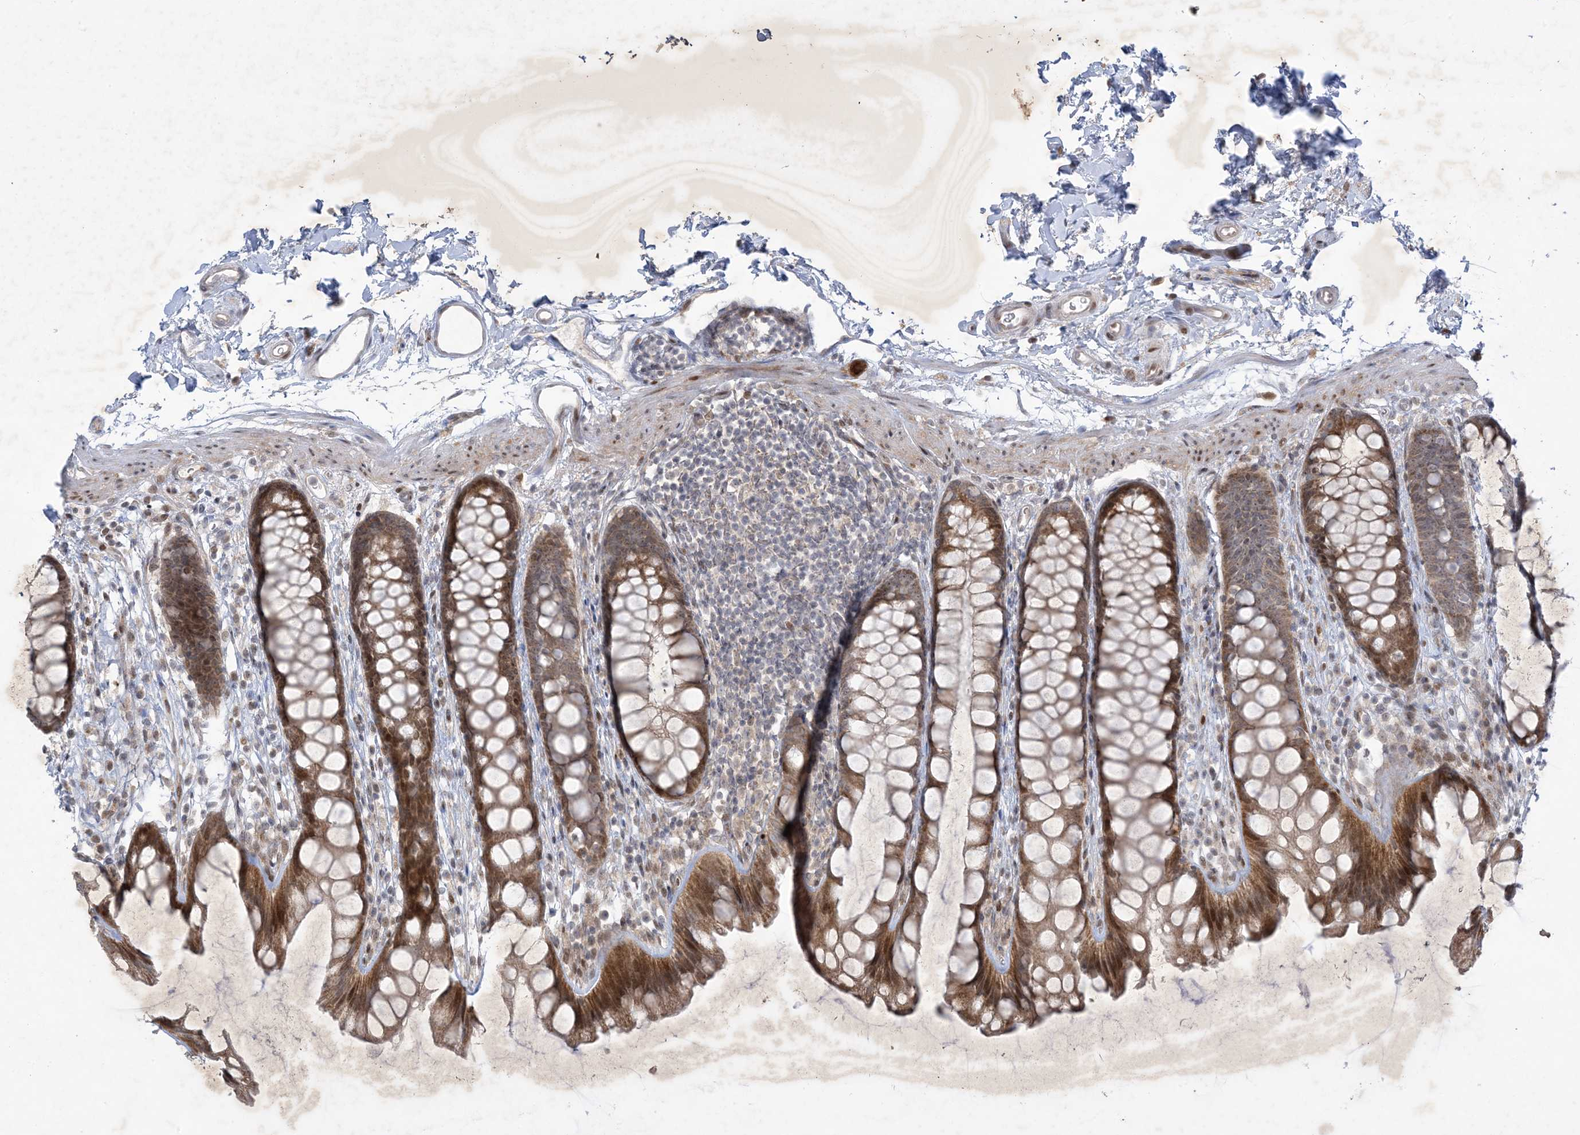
{"staining": {"intensity": "moderate", "quantity": ">75%", "location": "cytoplasmic/membranous,nuclear"}, "tissue": "rectum", "cell_type": "Glandular cells", "image_type": "normal", "snomed": [{"axis": "morphology", "description": "Normal tissue, NOS"}, {"axis": "topography", "description": "Rectum"}], "caption": "About >75% of glandular cells in benign human rectum demonstrate moderate cytoplasmic/membranous,nuclear protein expression as visualized by brown immunohistochemical staining.", "gene": "SOGA3", "patient": {"sex": "female", "age": 65}}